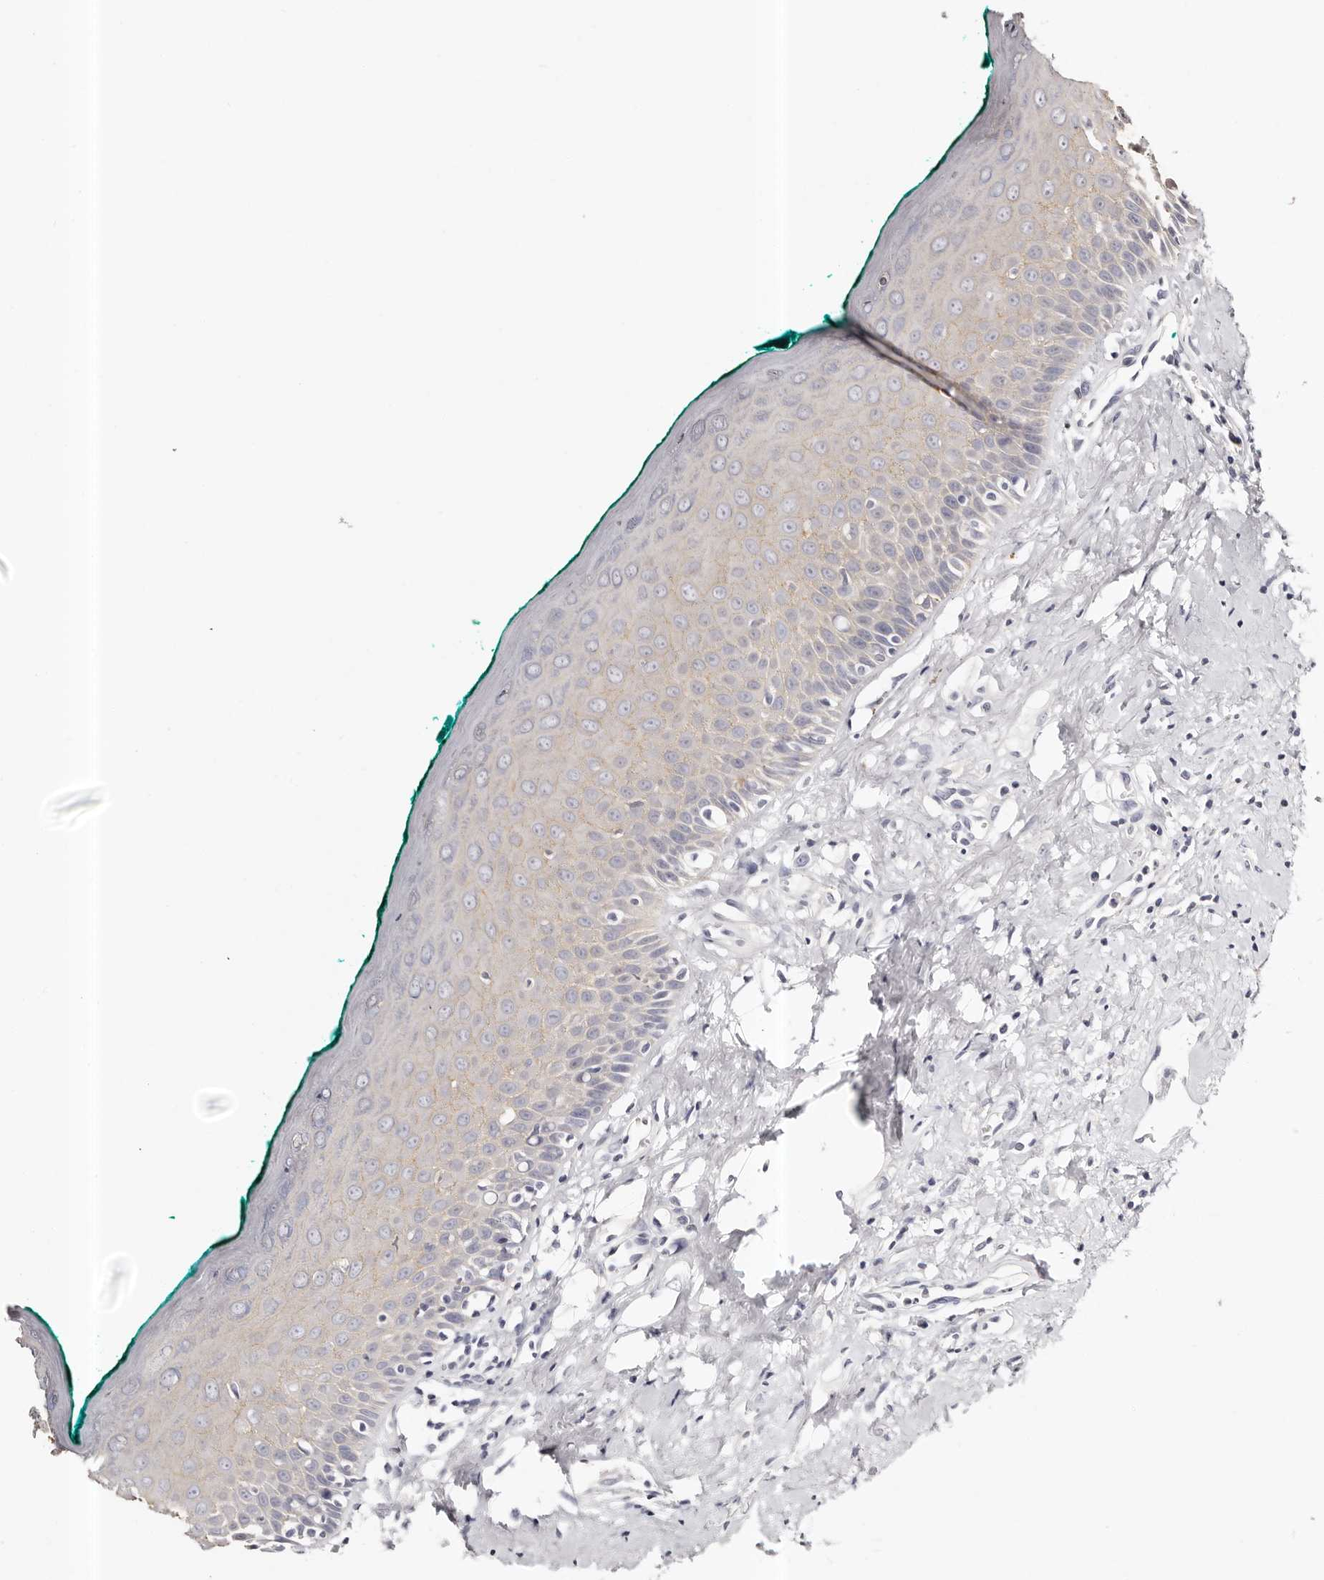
{"staining": {"intensity": "weak", "quantity": "25%-75%", "location": "cytoplasmic/membranous"}, "tissue": "oral mucosa", "cell_type": "Squamous epithelial cells", "image_type": "normal", "snomed": [{"axis": "morphology", "description": "Normal tissue, NOS"}, {"axis": "topography", "description": "Oral tissue"}], "caption": "Weak cytoplasmic/membranous positivity for a protein is present in about 25%-75% of squamous epithelial cells of benign oral mucosa using immunohistochemistry.", "gene": "ROM1", "patient": {"sex": "female", "age": 70}}